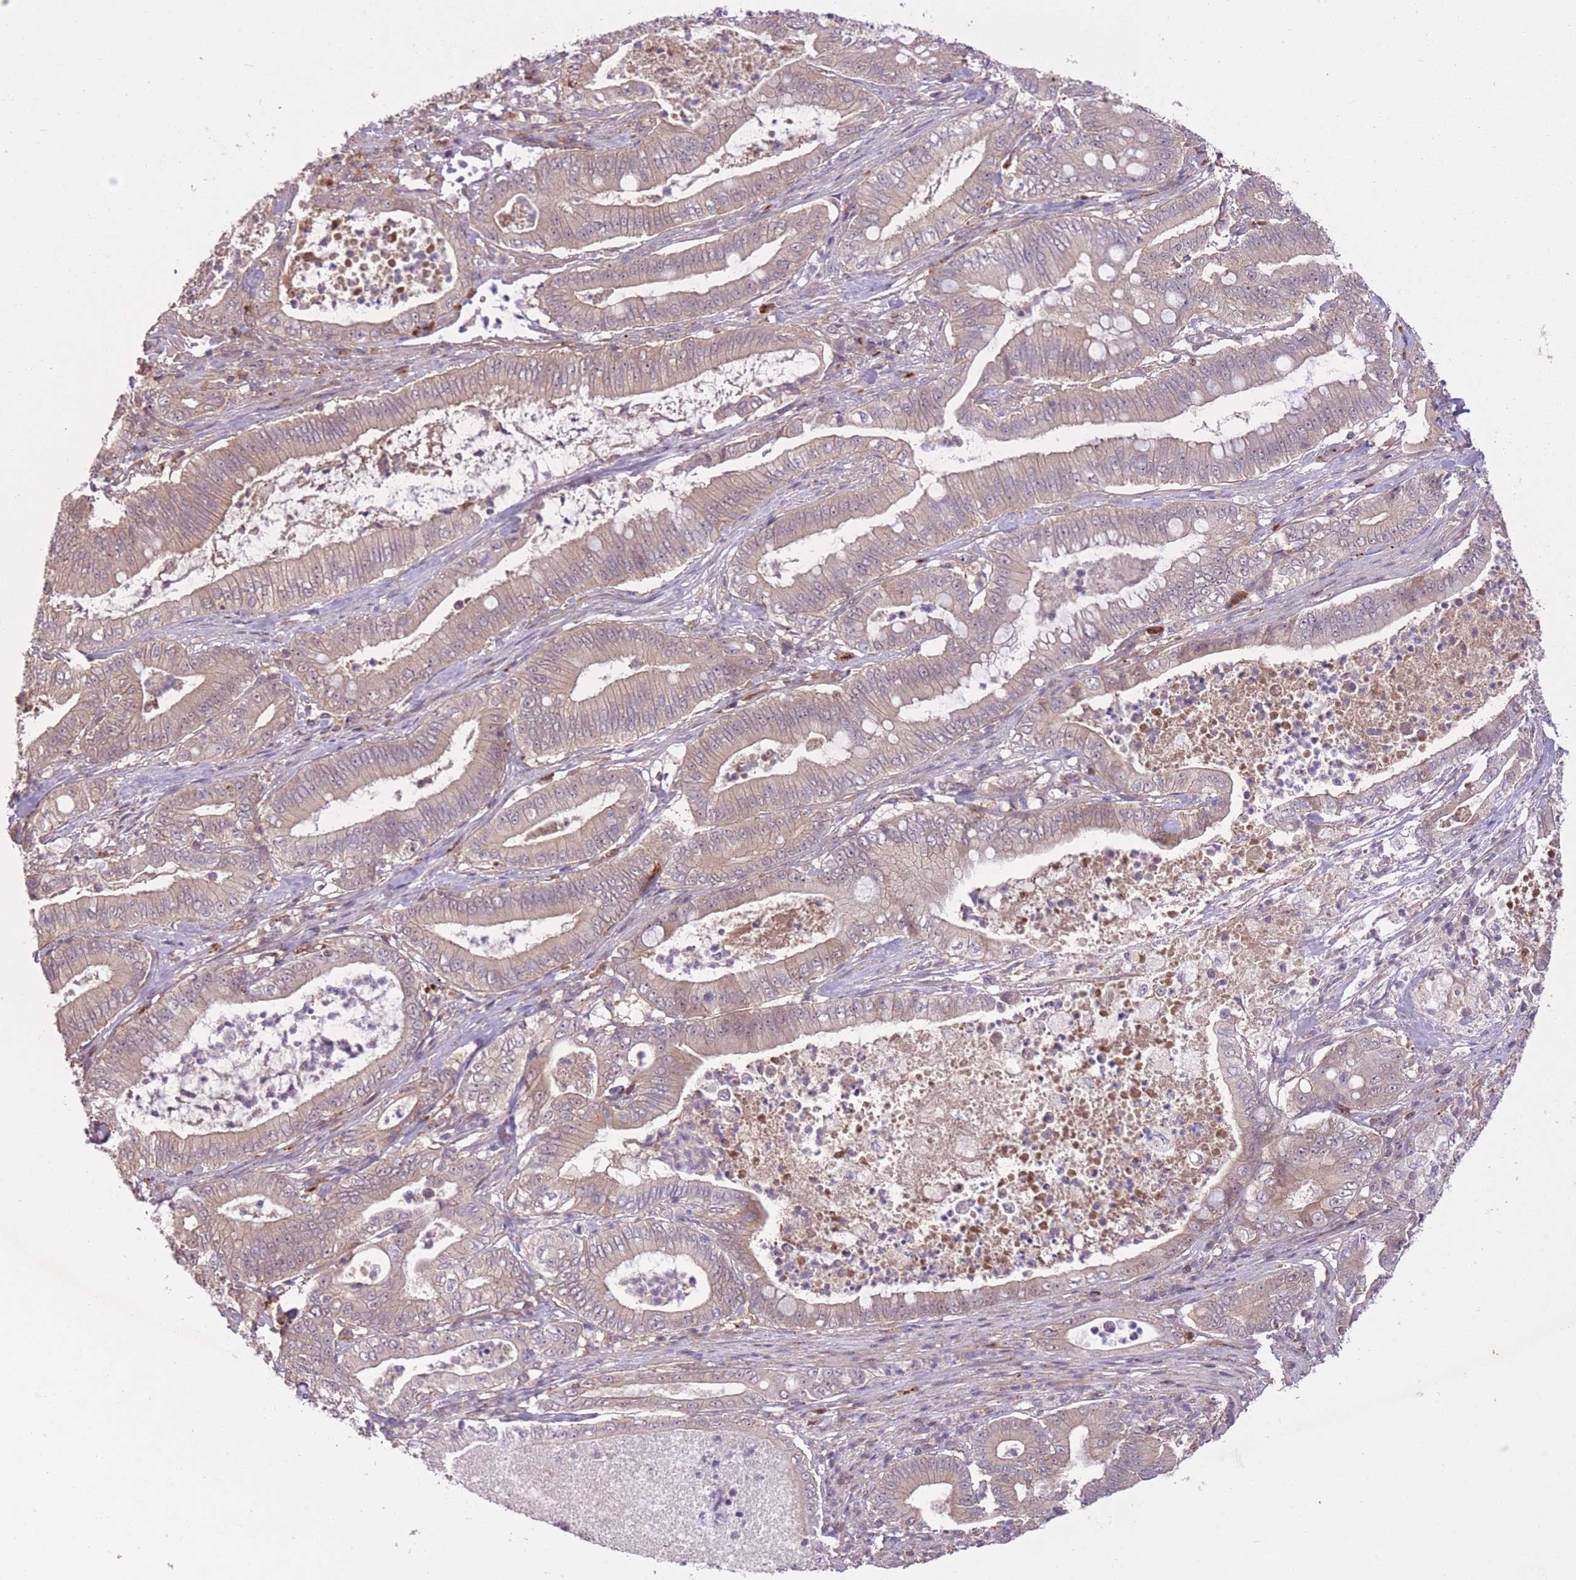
{"staining": {"intensity": "weak", "quantity": "25%-75%", "location": "cytoplasmic/membranous,nuclear"}, "tissue": "pancreatic cancer", "cell_type": "Tumor cells", "image_type": "cancer", "snomed": [{"axis": "morphology", "description": "Adenocarcinoma, NOS"}, {"axis": "topography", "description": "Pancreas"}], "caption": "Adenocarcinoma (pancreatic) stained with IHC reveals weak cytoplasmic/membranous and nuclear expression in about 25%-75% of tumor cells. The staining is performed using DAB (3,3'-diaminobenzidine) brown chromogen to label protein expression. The nuclei are counter-stained blue using hematoxylin.", "gene": "POLR3F", "patient": {"sex": "male", "age": 71}}